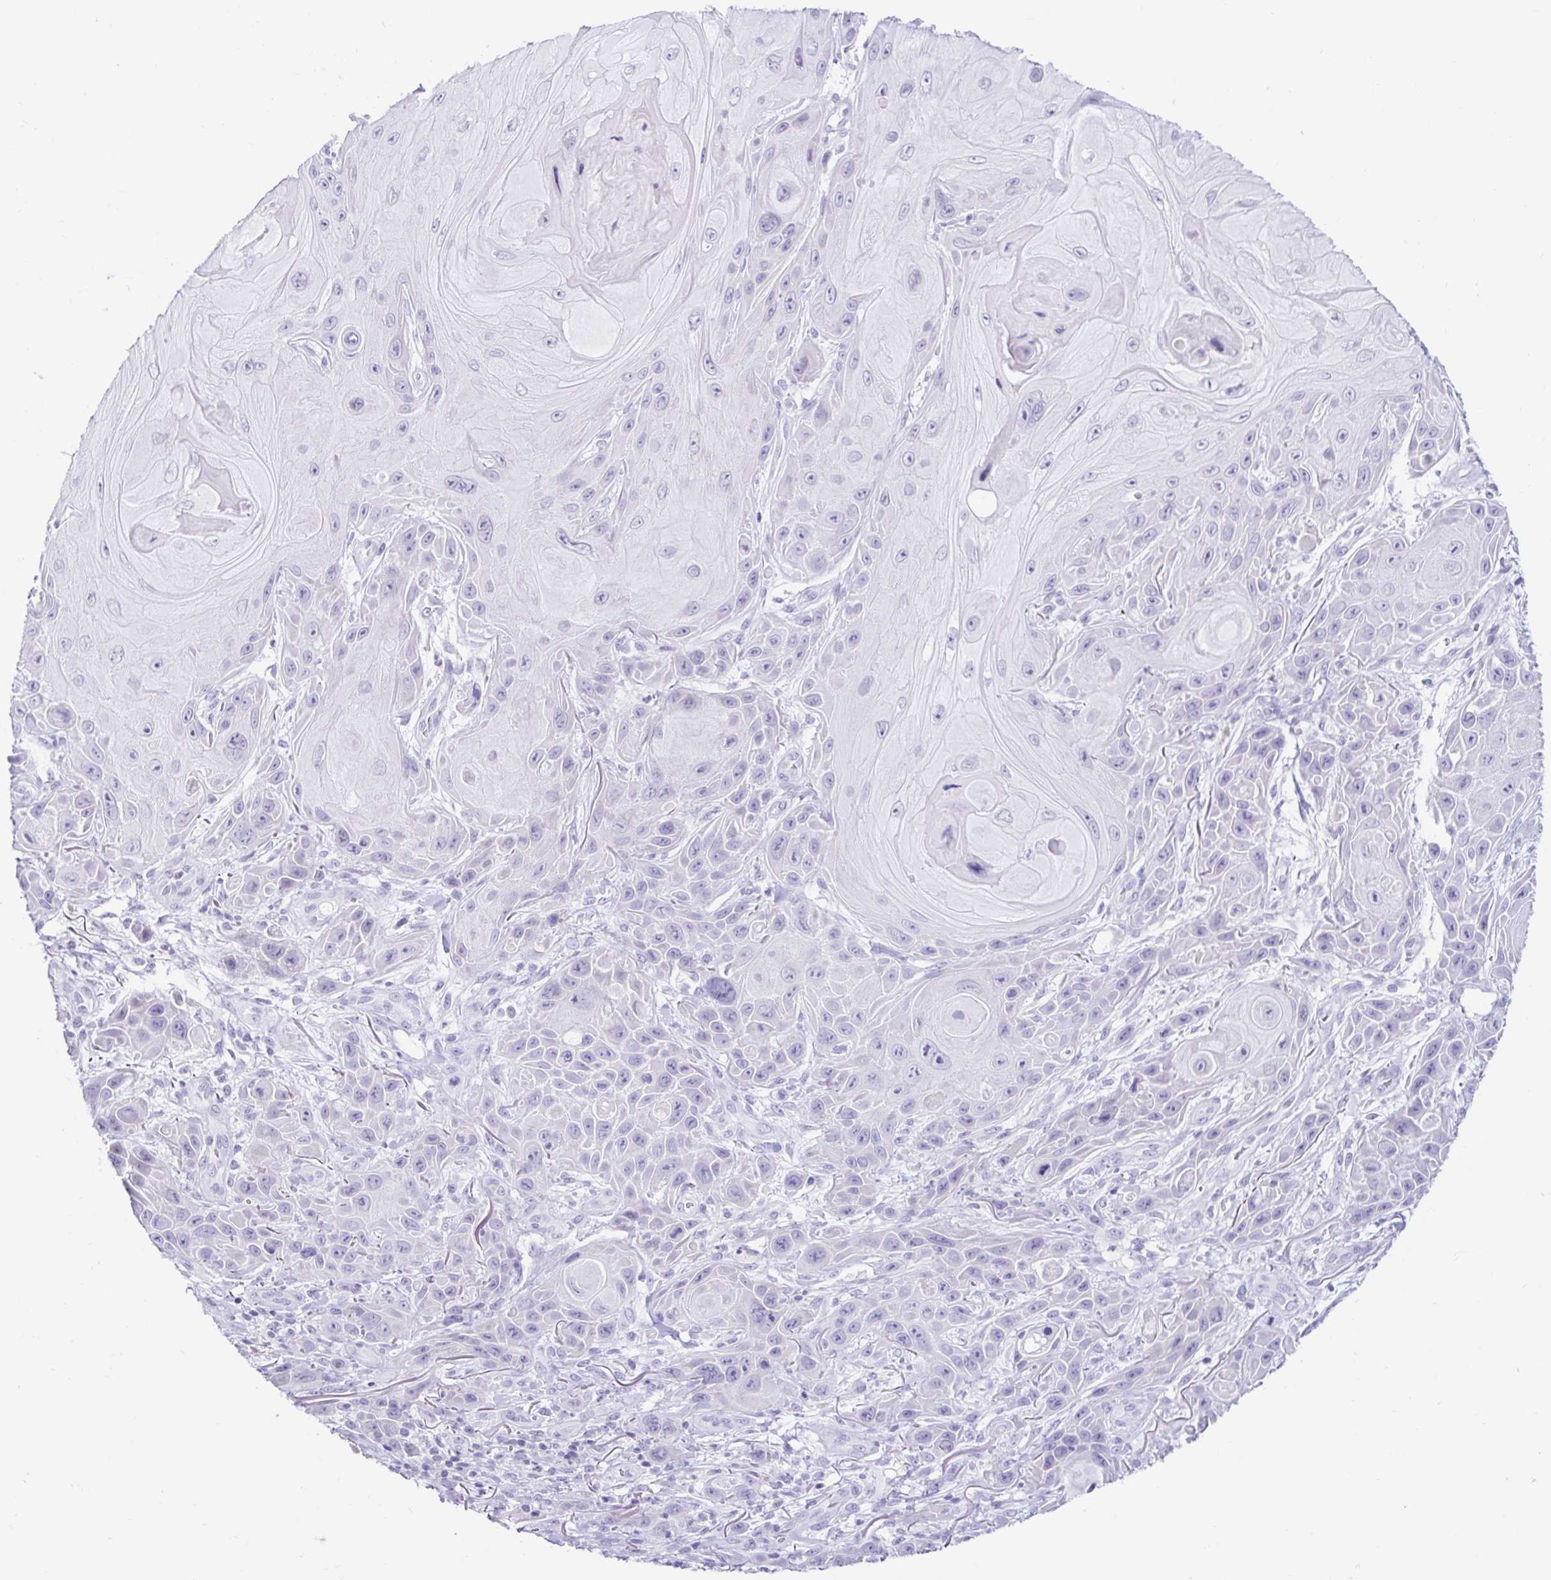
{"staining": {"intensity": "negative", "quantity": "none", "location": "none"}, "tissue": "skin cancer", "cell_type": "Tumor cells", "image_type": "cancer", "snomed": [{"axis": "morphology", "description": "Squamous cell carcinoma, NOS"}, {"axis": "topography", "description": "Skin"}], "caption": "Immunohistochemistry of skin cancer exhibits no positivity in tumor cells.", "gene": "BEST1", "patient": {"sex": "female", "age": 94}}